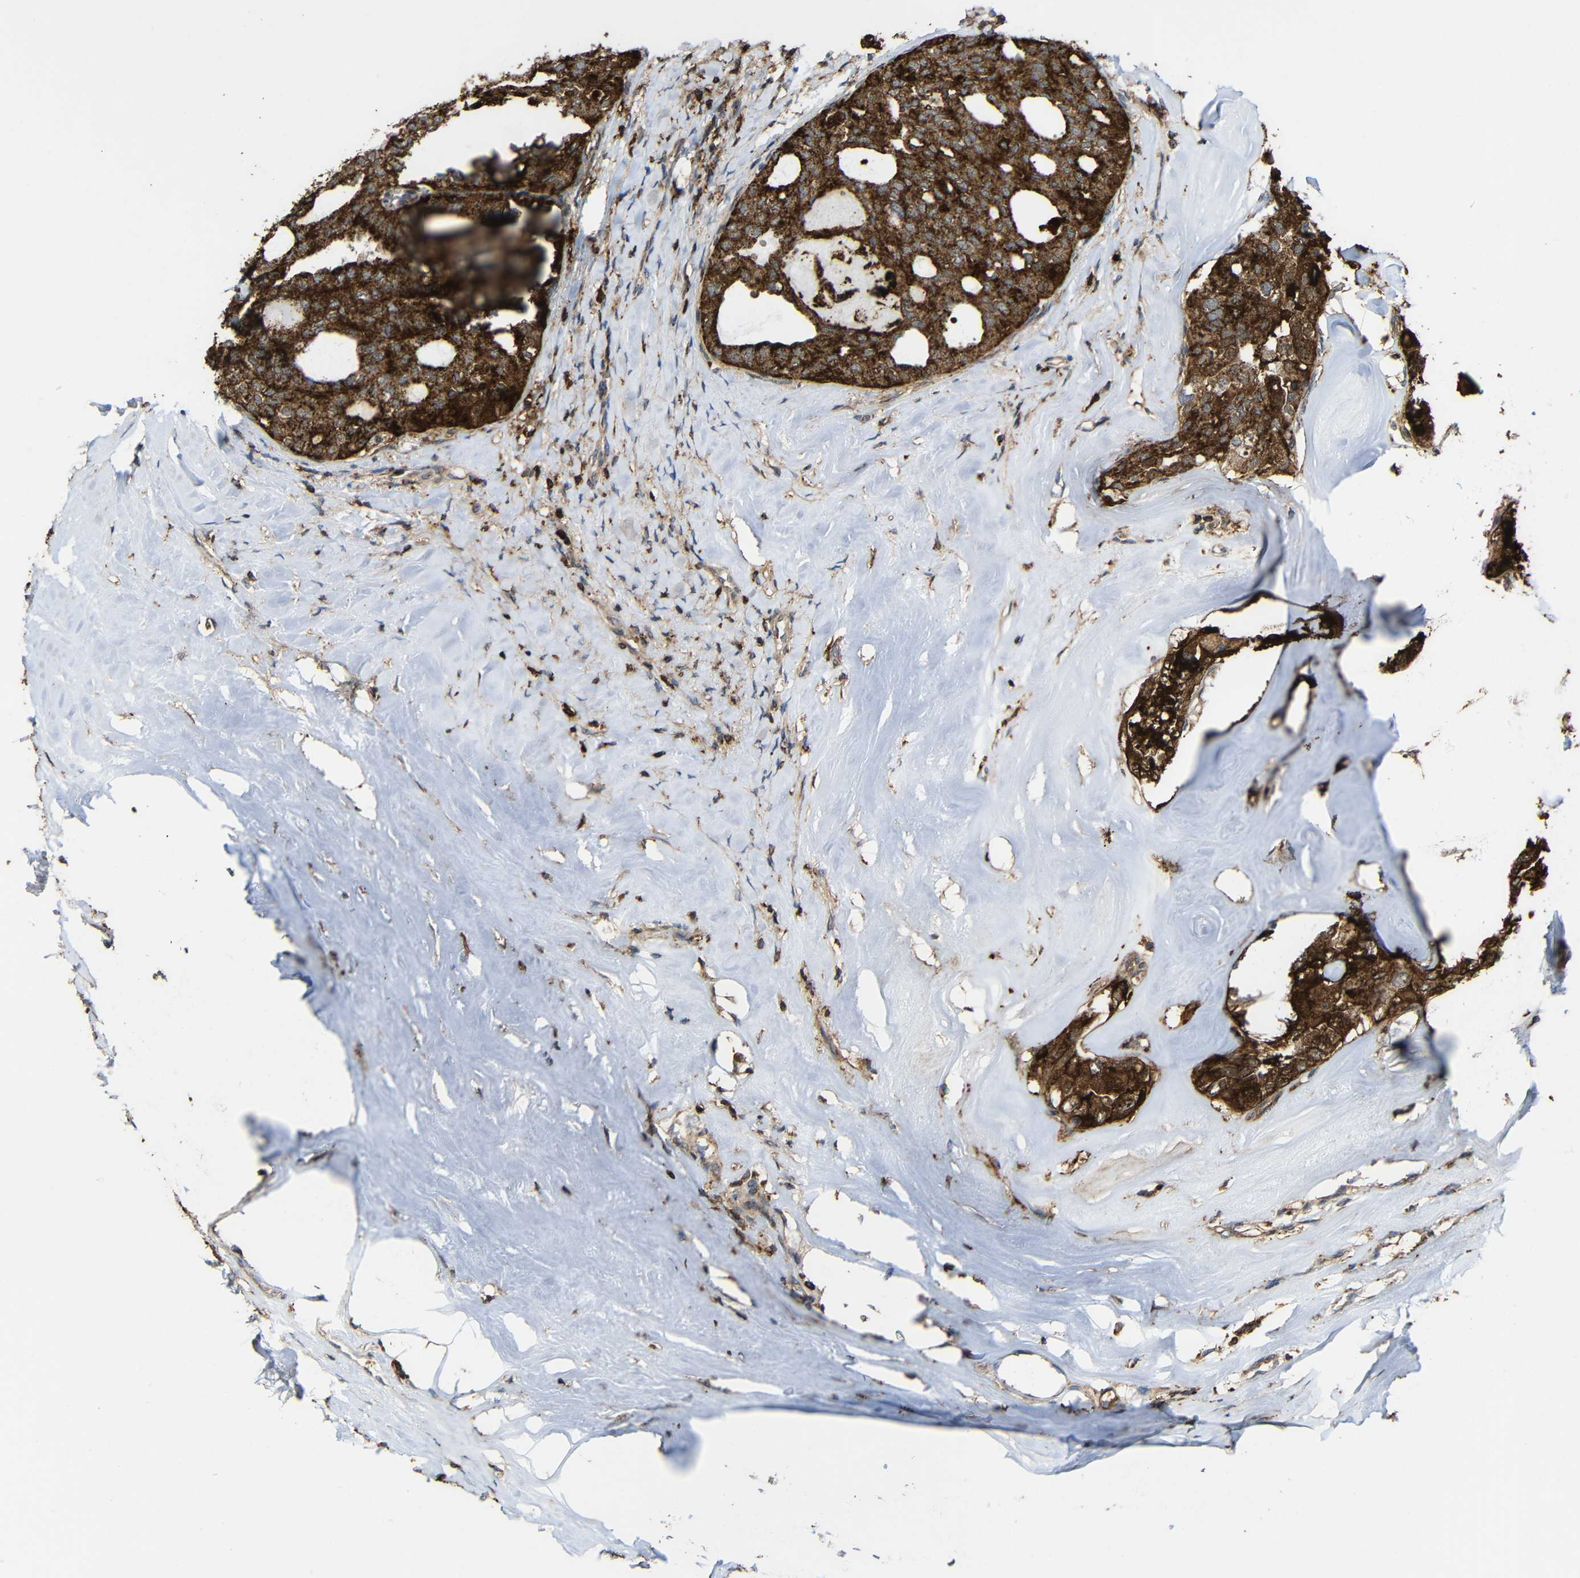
{"staining": {"intensity": "strong", "quantity": ">75%", "location": "cytoplasmic/membranous"}, "tissue": "thyroid cancer", "cell_type": "Tumor cells", "image_type": "cancer", "snomed": [{"axis": "morphology", "description": "Follicular adenoma carcinoma, NOS"}, {"axis": "topography", "description": "Thyroid gland"}], "caption": "The photomicrograph demonstrates staining of thyroid follicular adenoma carcinoma, revealing strong cytoplasmic/membranous protein expression (brown color) within tumor cells.", "gene": "C1GALT1", "patient": {"sex": "male", "age": 75}}